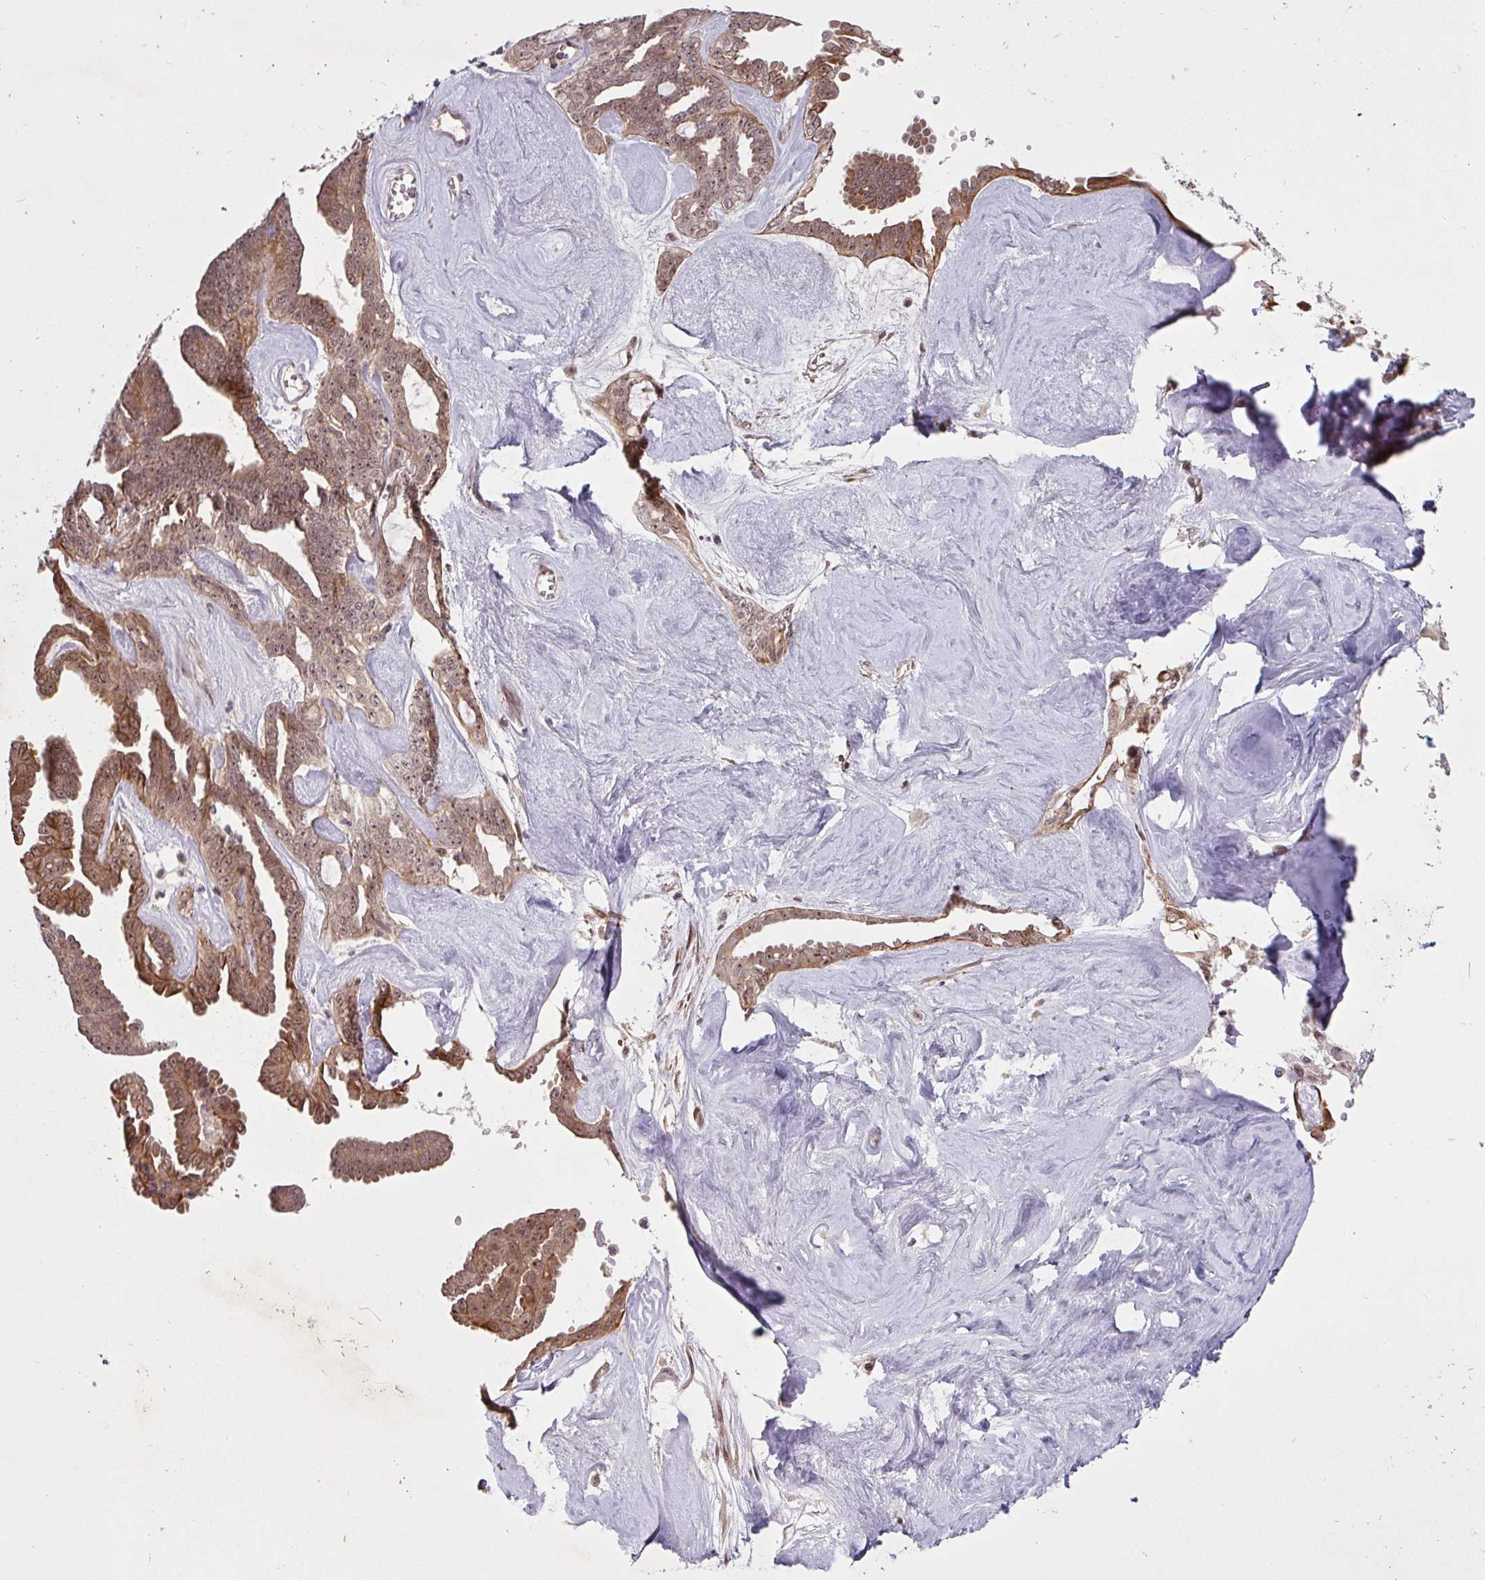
{"staining": {"intensity": "moderate", "quantity": ">75%", "location": "cytoplasmic/membranous,nuclear"}, "tissue": "ovarian cancer", "cell_type": "Tumor cells", "image_type": "cancer", "snomed": [{"axis": "morphology", "description": "Cystadenocarcinoma, serous, NOS"}, {"axis": "topography", "description": "Ovary"}], "caption": "Ovarian cancer (serous cystadenocarcinoma) stained with a protein marker shows moderate staining in tumor cells.", "gene": "NLRP13", "patient": {"sex": "female", "age": 71}}